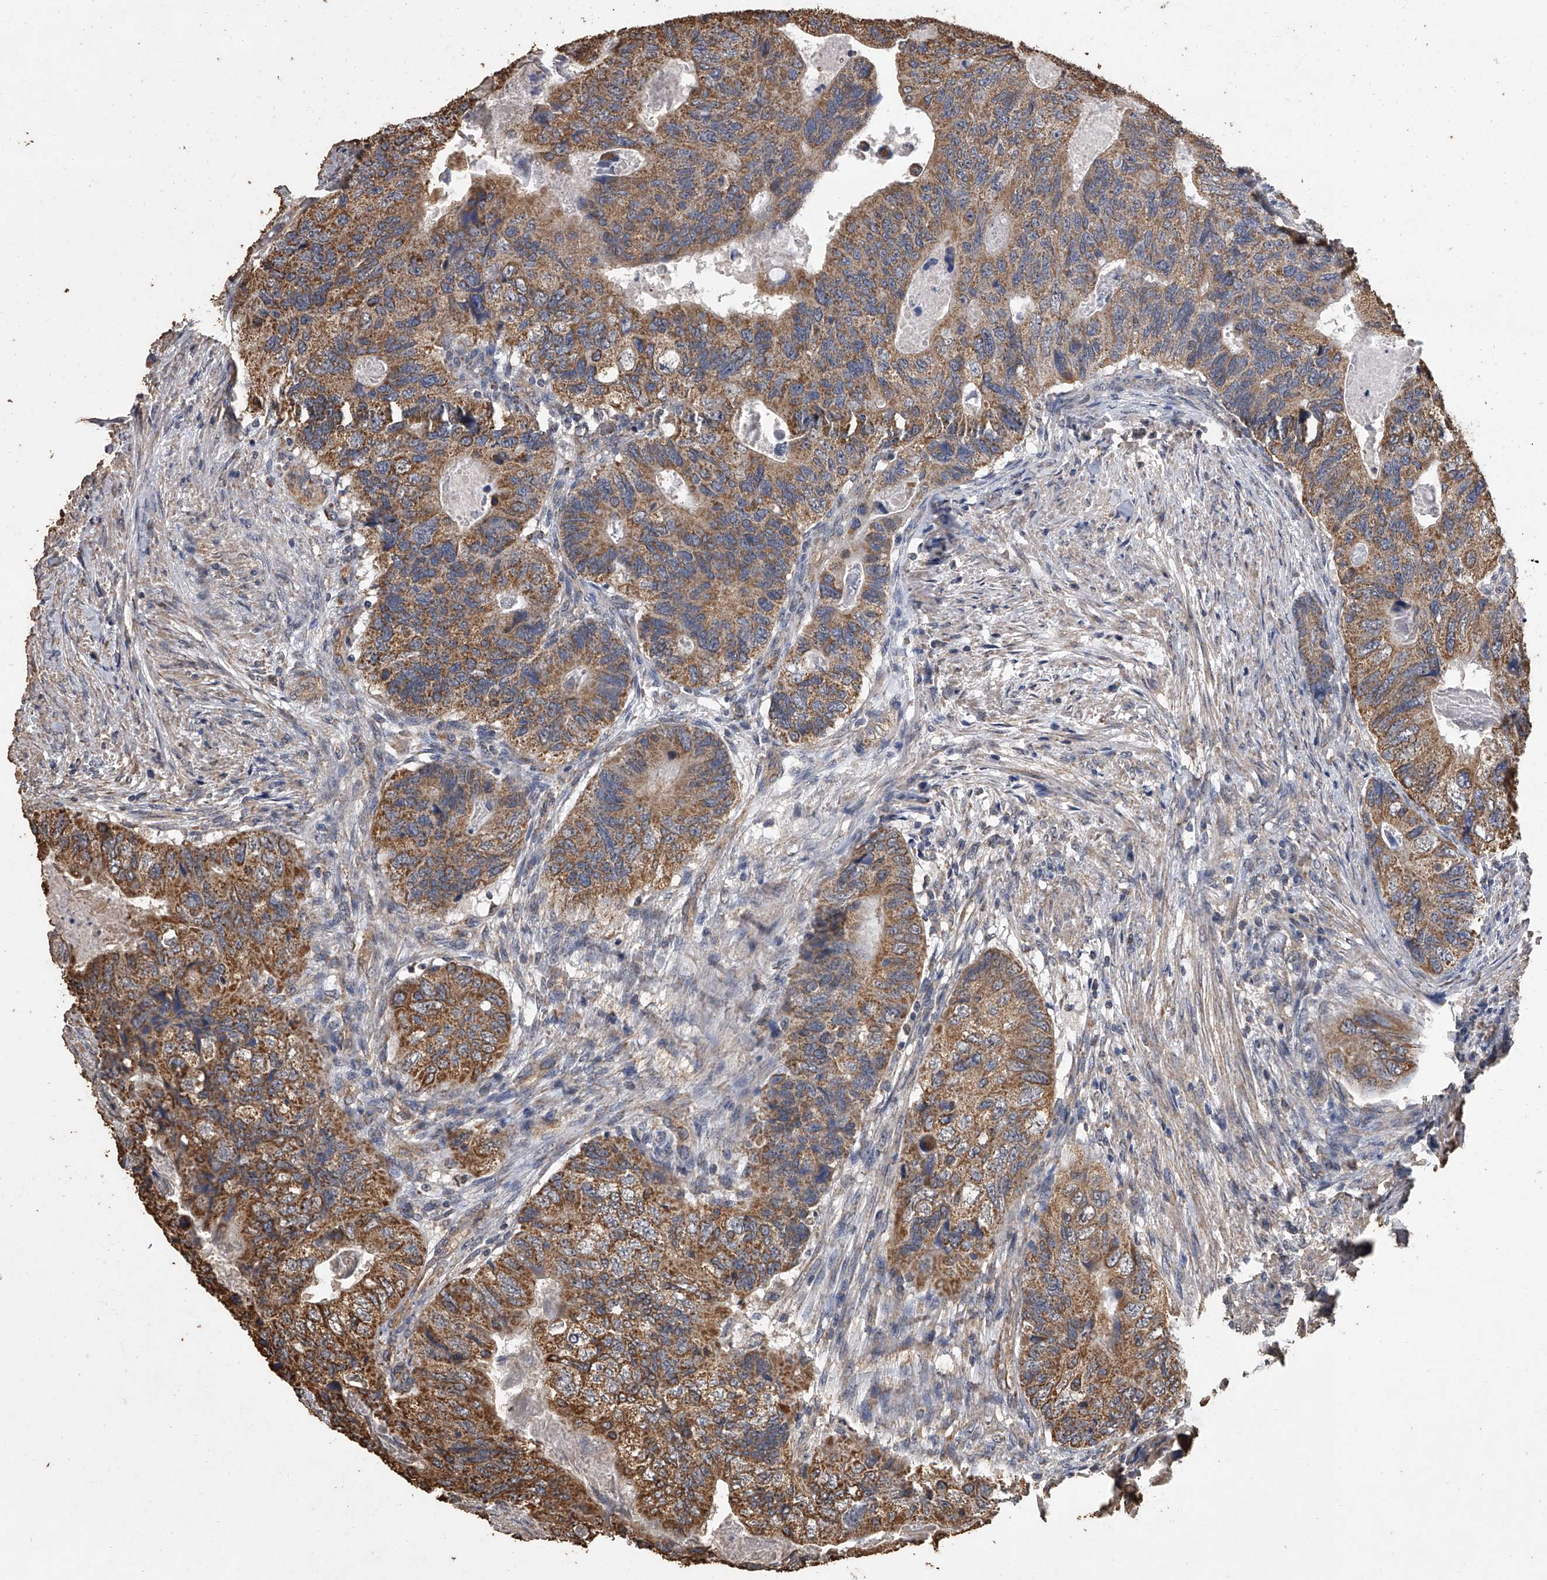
{"staining": {"intensity": "moderate", "quantity": ">75%", "location": "cytoplasmic/membranous"}, "tissue": "colorectal cancer", "cell_type": "Tumor cells", "image_type": "cancer", "snomed": [{"axis": "morphology", "description": "Adenocarcinoma, NOS"}, {"axis": "topography", "description": "Rectum"}], "caption": "This histopathology image shows immunohistochemistry (IHC) staining of human adenocarcinoma (colorectal), with medium moderate cytoplasmic/membranous expression in approximately >75% of tumor cells.", "gene": "MRPL28", "patient": {"sex": "male", "age": 63}}